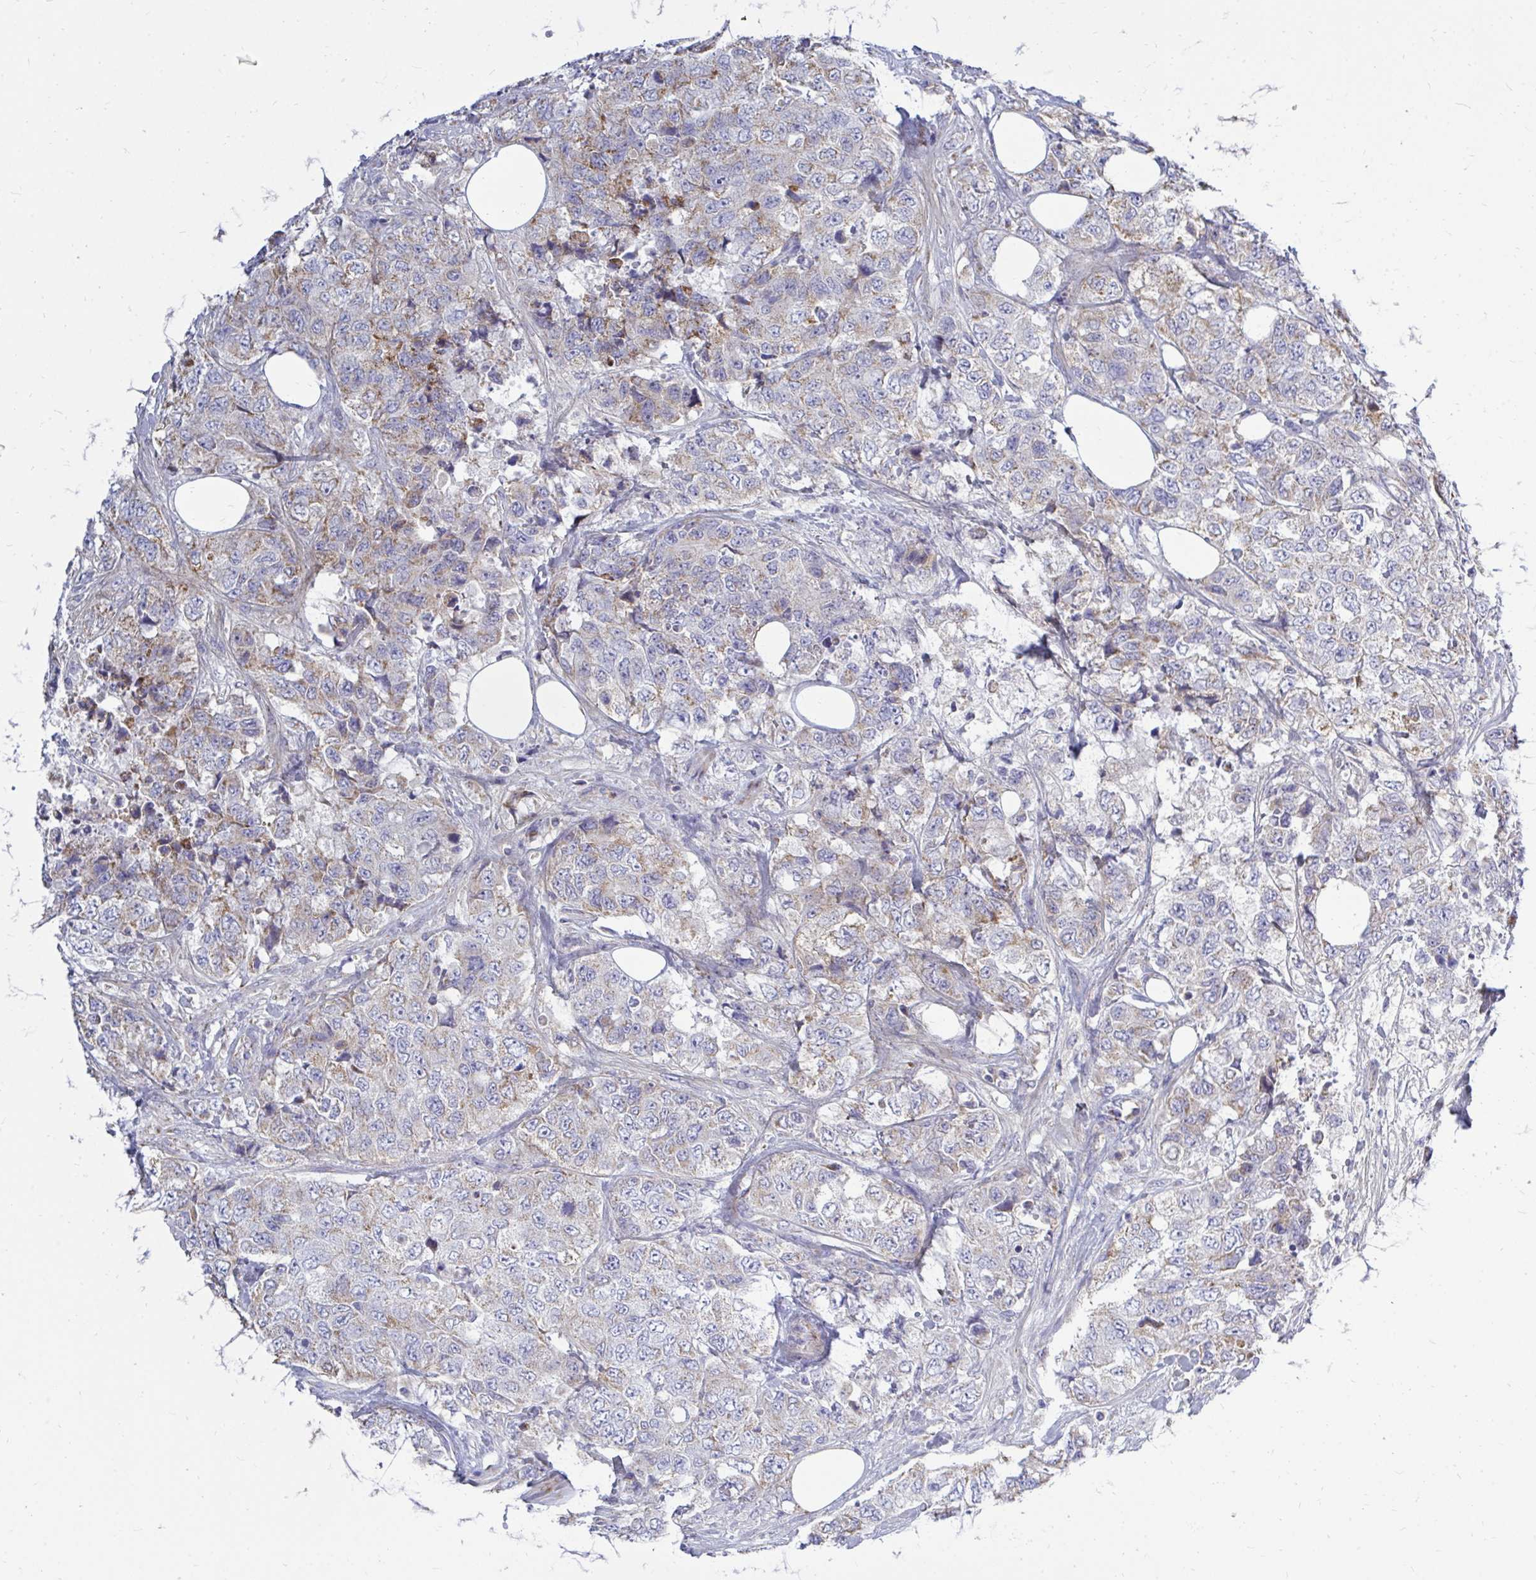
{"staining": {"intensity": "moderate", "quantity": "25%-75%", "location": "cytoplasmic/membranous"}, "tissue": "urothelial cancer", "cell_type": "Tumor cells", "image_type": "cancer", "snomed": [{"axis": "morphology", "description": "Urothelial carcinoma, High grade"}, {"axis": "topography", "description": "Urinary bladder"}], "caption": "Human urothelial cancer stained with a protein marker displays moderate staining in tumor cells.", "gene": "OR10R2", "patient": {"sex": "female", "age": 78}}